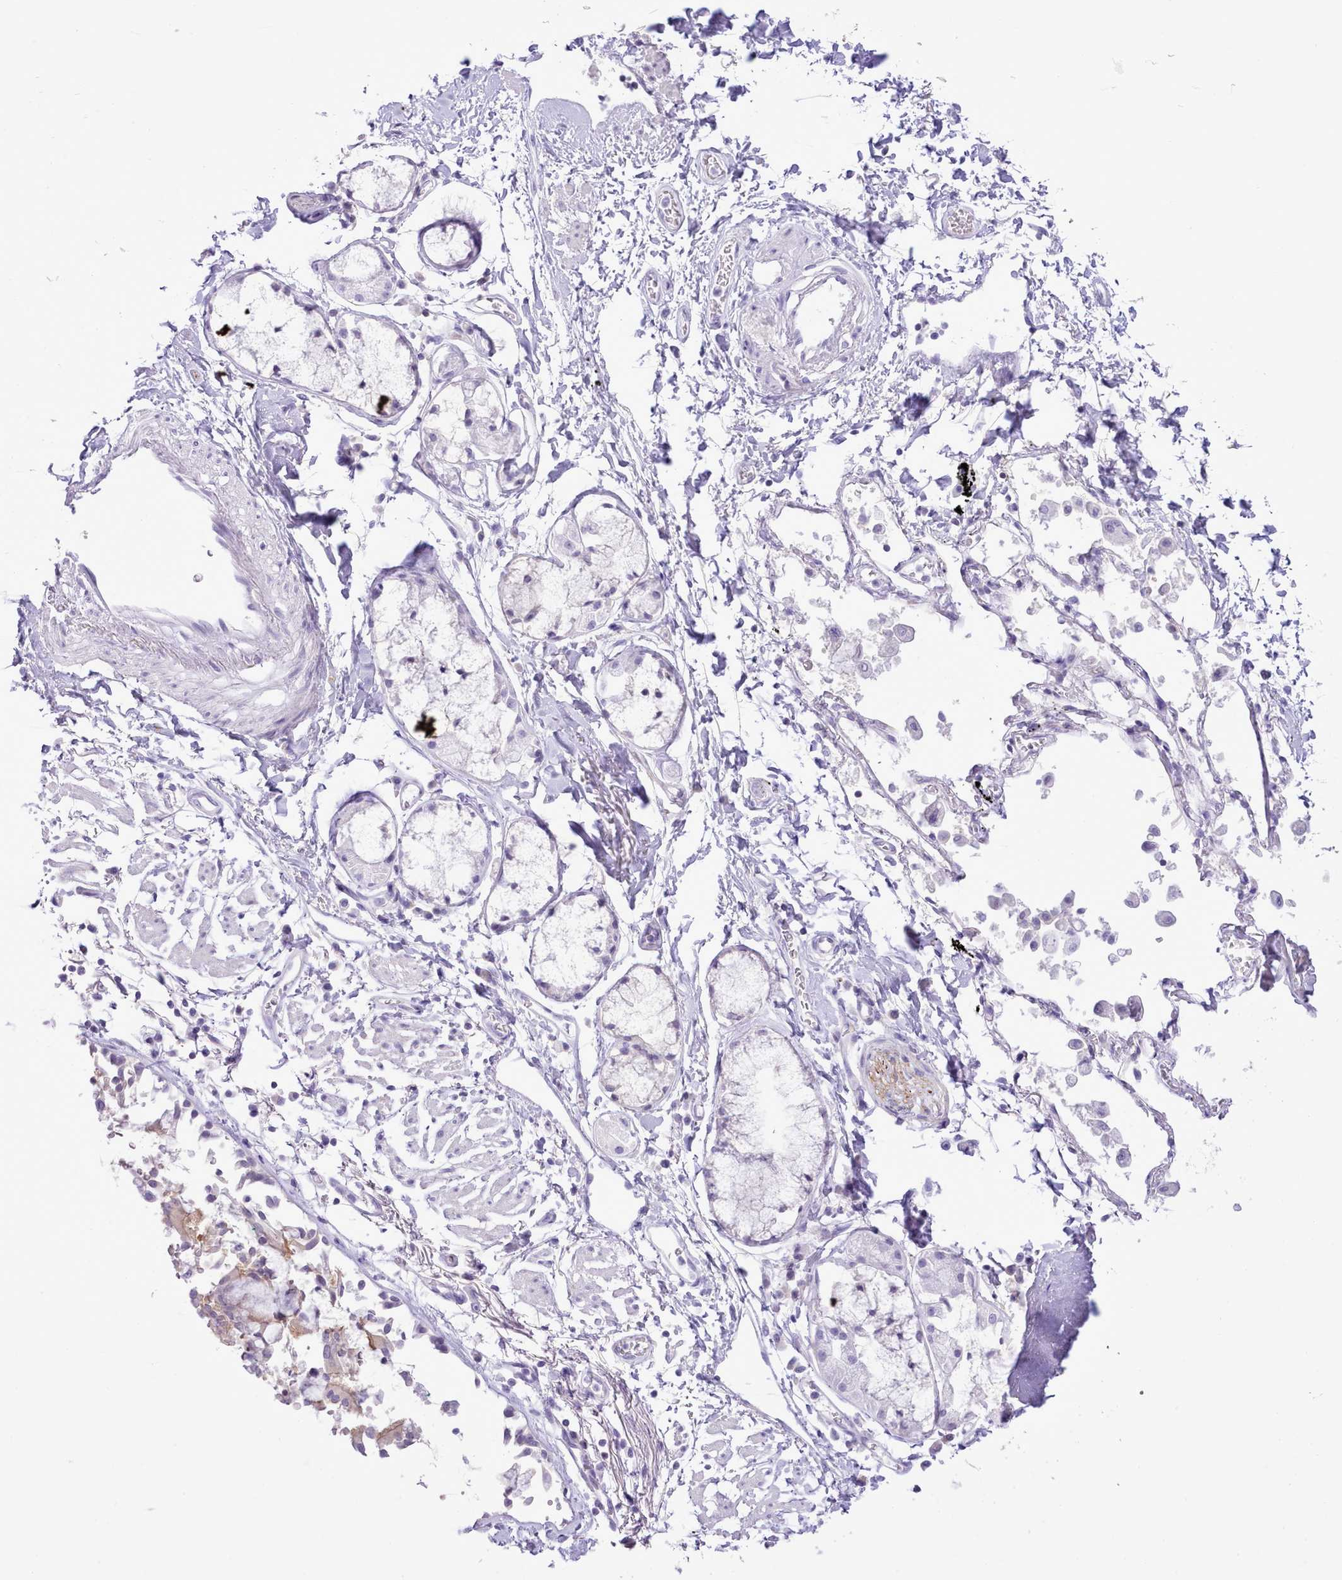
{"staining": {"intensity": "negative", "quantity": "none", "location": "none"}, "tissue": "soft tissue", "cell_type": "Fibroblasts", "image_type": "normal", "snomed": [{"axis": "morphology", "description": "Normal tissue, NOS"}, {"axis": "topography", "description": "Cartilage tissue"}], "caption": "The image demonstrates no staining of fibroblasts in unremarkable soft tissue. The staining is performed using DAB (3,3'-diaminobenzidine) brown chromogen with nuclei counter-stained in using hematoxylin.", "gene": "MDFI", "patient": {"sex": "male", "age": 73}}